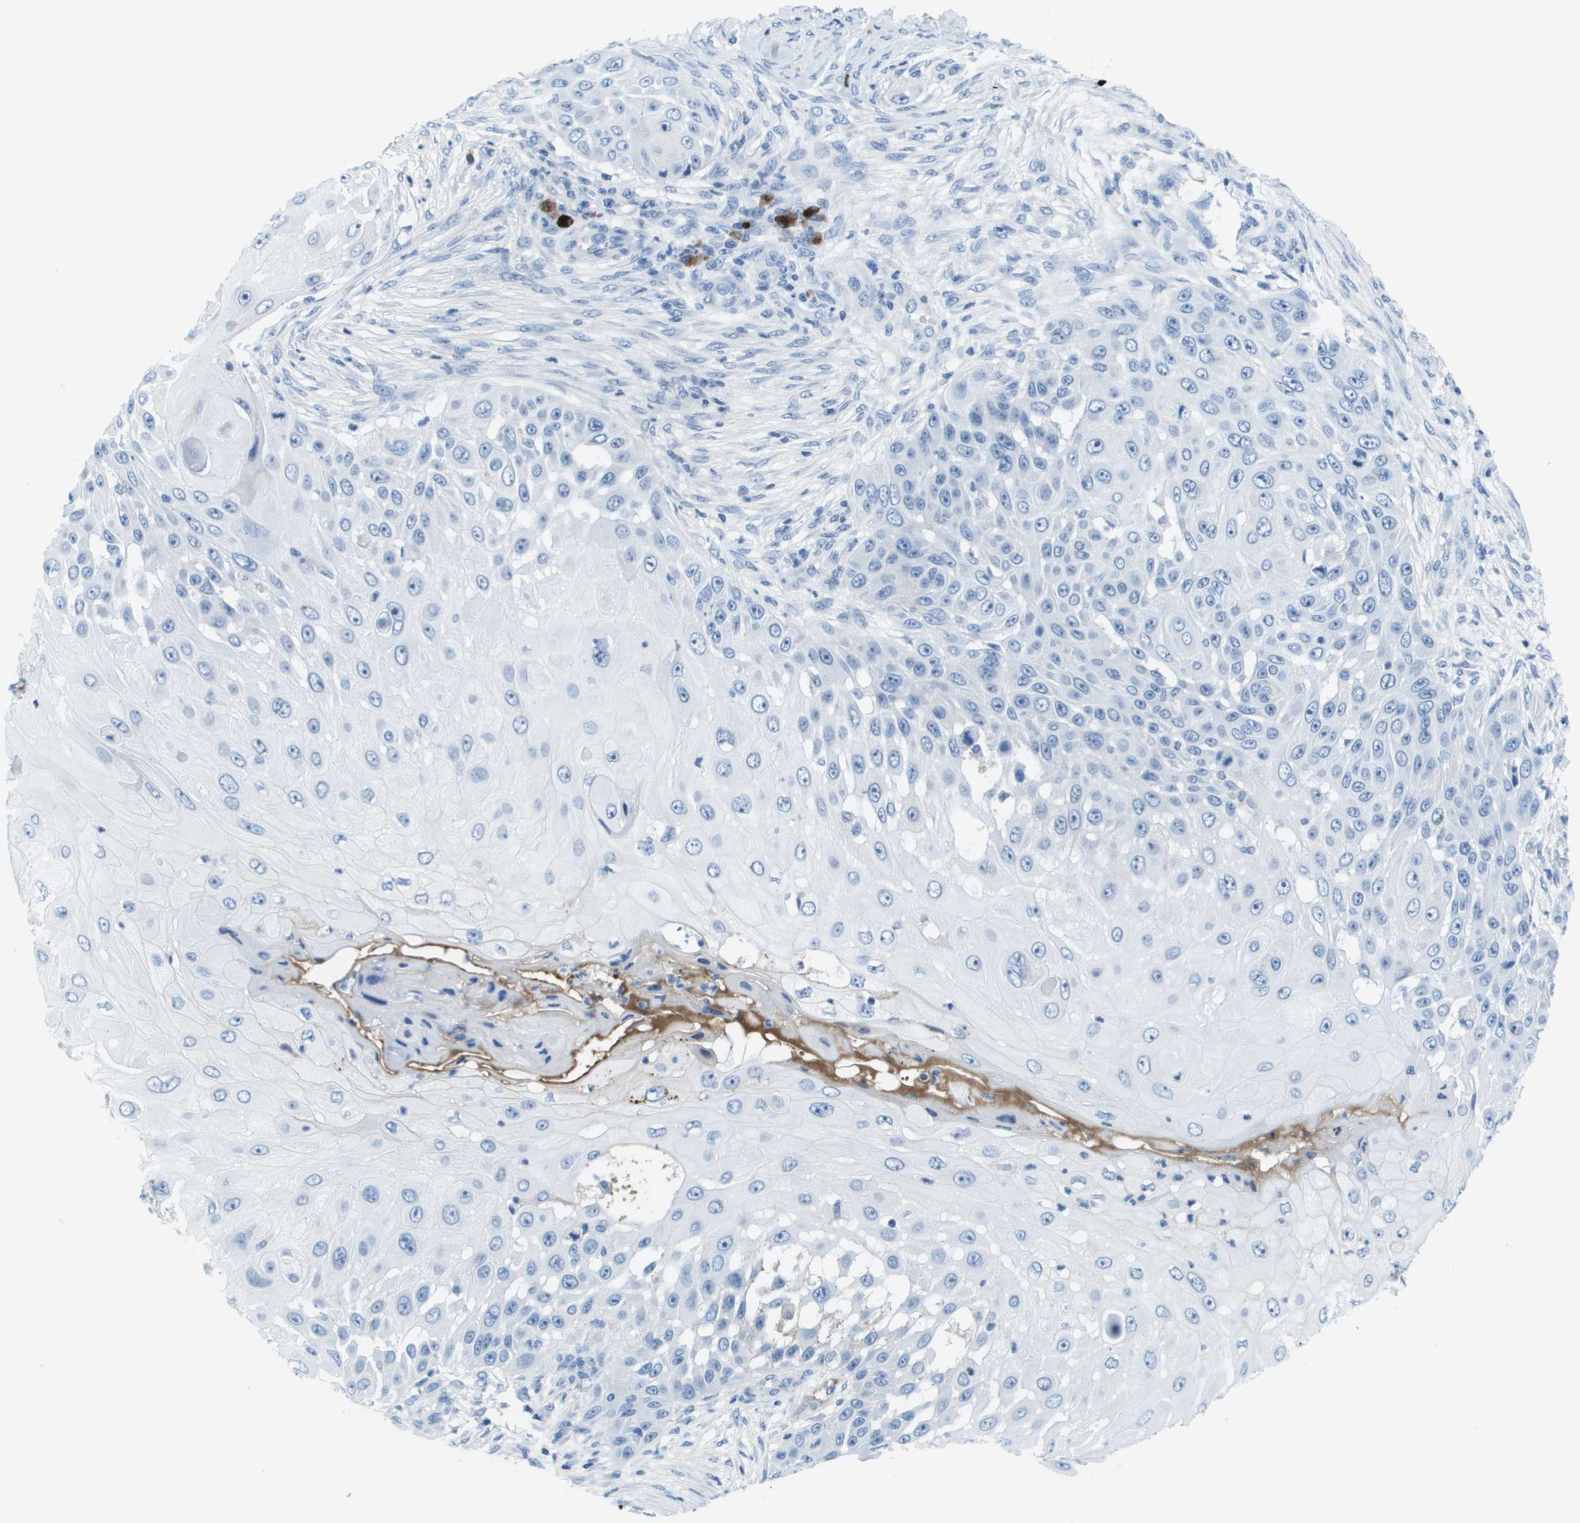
{"staining": {"intensity": "negative", "quantity": "none", "location": "none"}, "tissue": "skin cancer", "cell_type": "Tumor cells", "image_type": "cancer", "snomed": [{"axis": "morphology", "description": "Squamous cell carcinoma, NOS"}, {"axis": "topography", "description": "Skin"}], "caption": "There is no significant positivity in tumor cells of skin cancer.", "gene": "GPR18", "patient": {"sex": "female", "age": 44}}